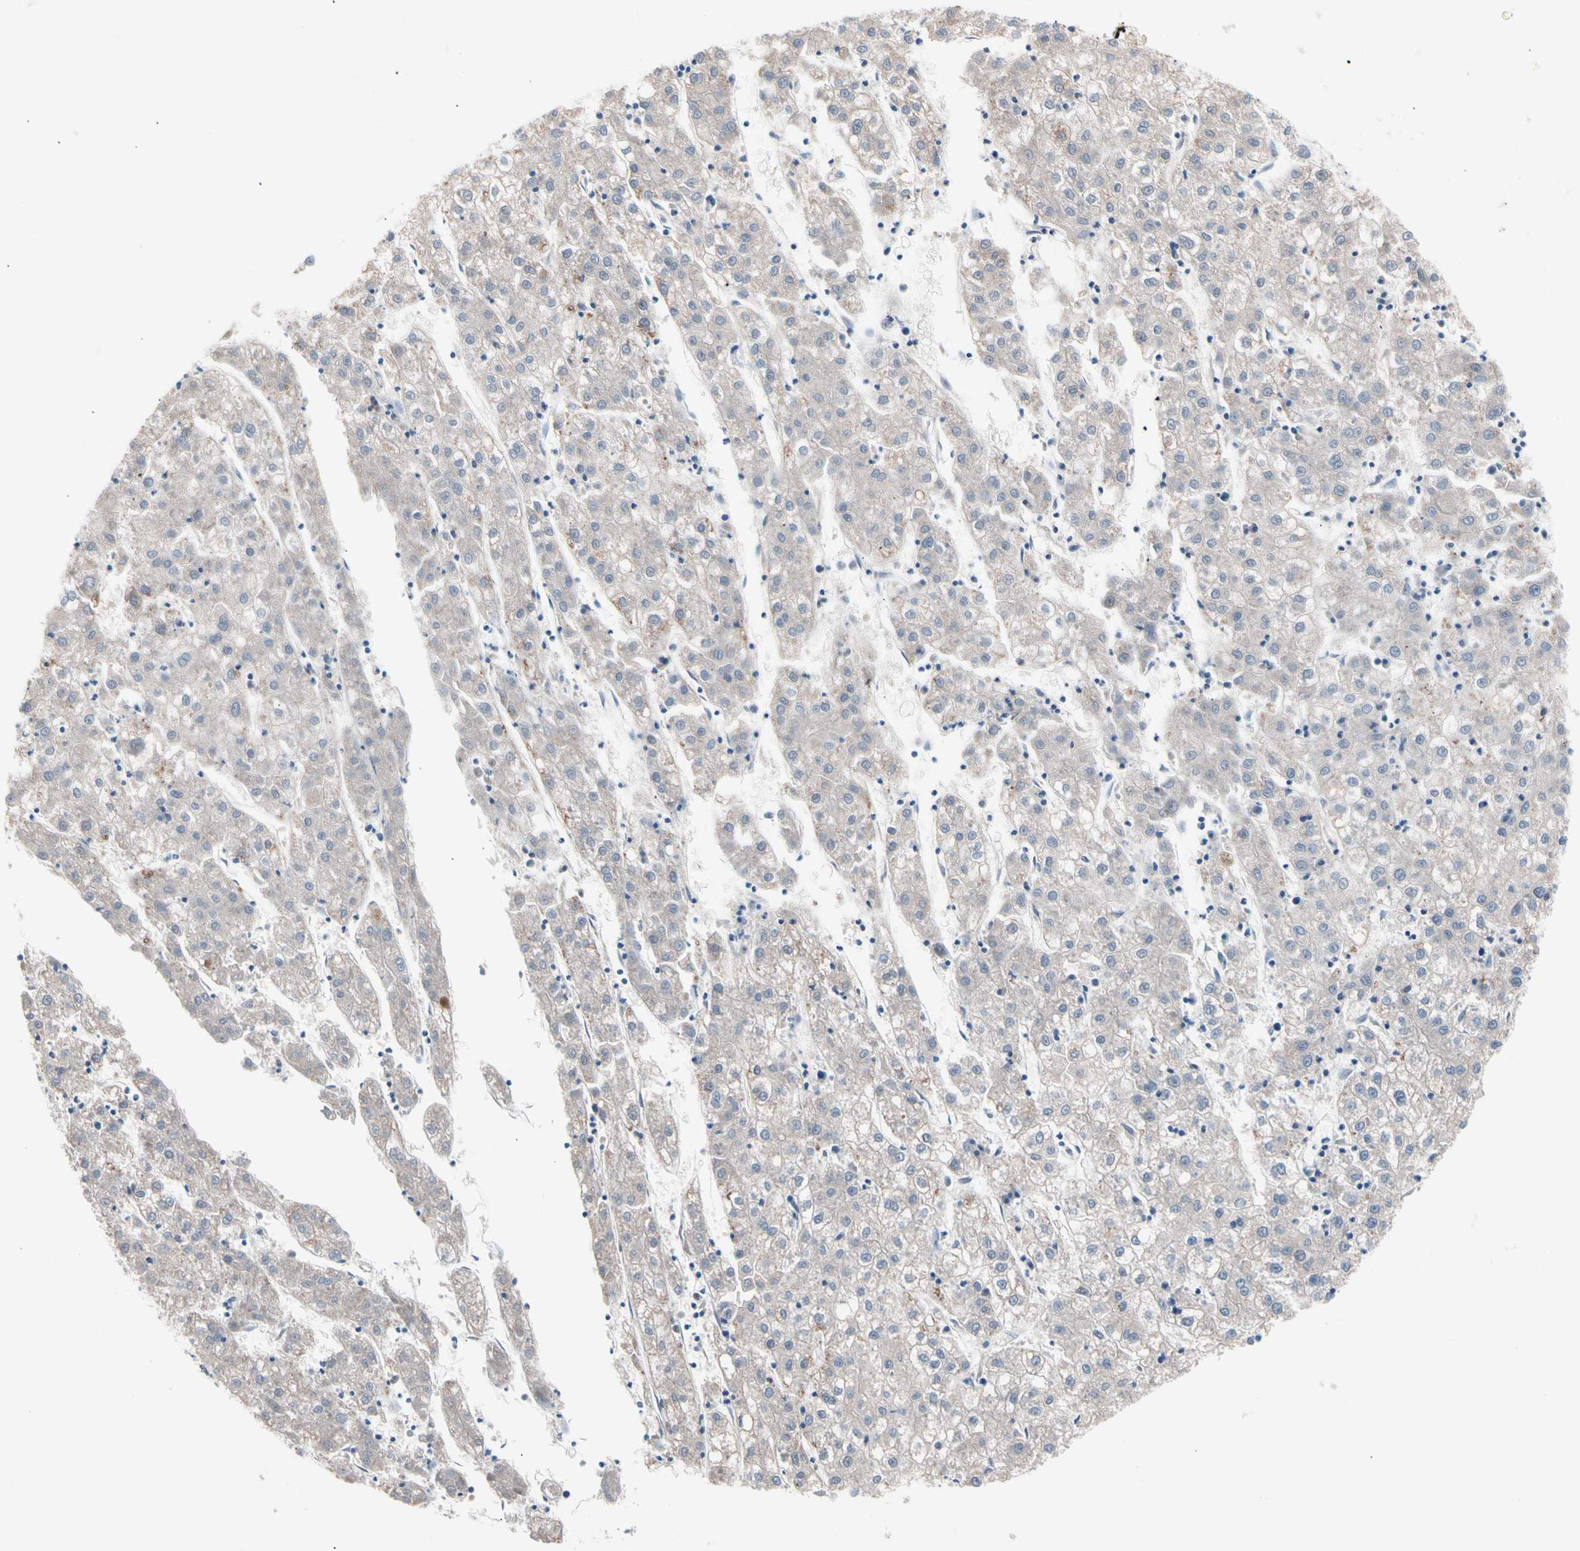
{"staining": {"intensity": "weak", "quantity": "25%-75%", "location": "cytoplasmic/membranous"}, "tissue": "liver cancer", "cell_type": "Tumor cells", "image_type": "cancer", "snomed": [{"axis": "morphology", "description": "Carcinoma, Hepatocellular, NOS"}, {"axis": "topography", "description": "Liver"}], "caption": "This histopathology image reveals immunohistochemistry staining of human liver hepatocellular carcinoma, with low weak cytoplasmic/membranous staining in about 25%-75% of tumor cells.", "gene": "CASQ1", "patient": {"sex": "male", "age": 72}}